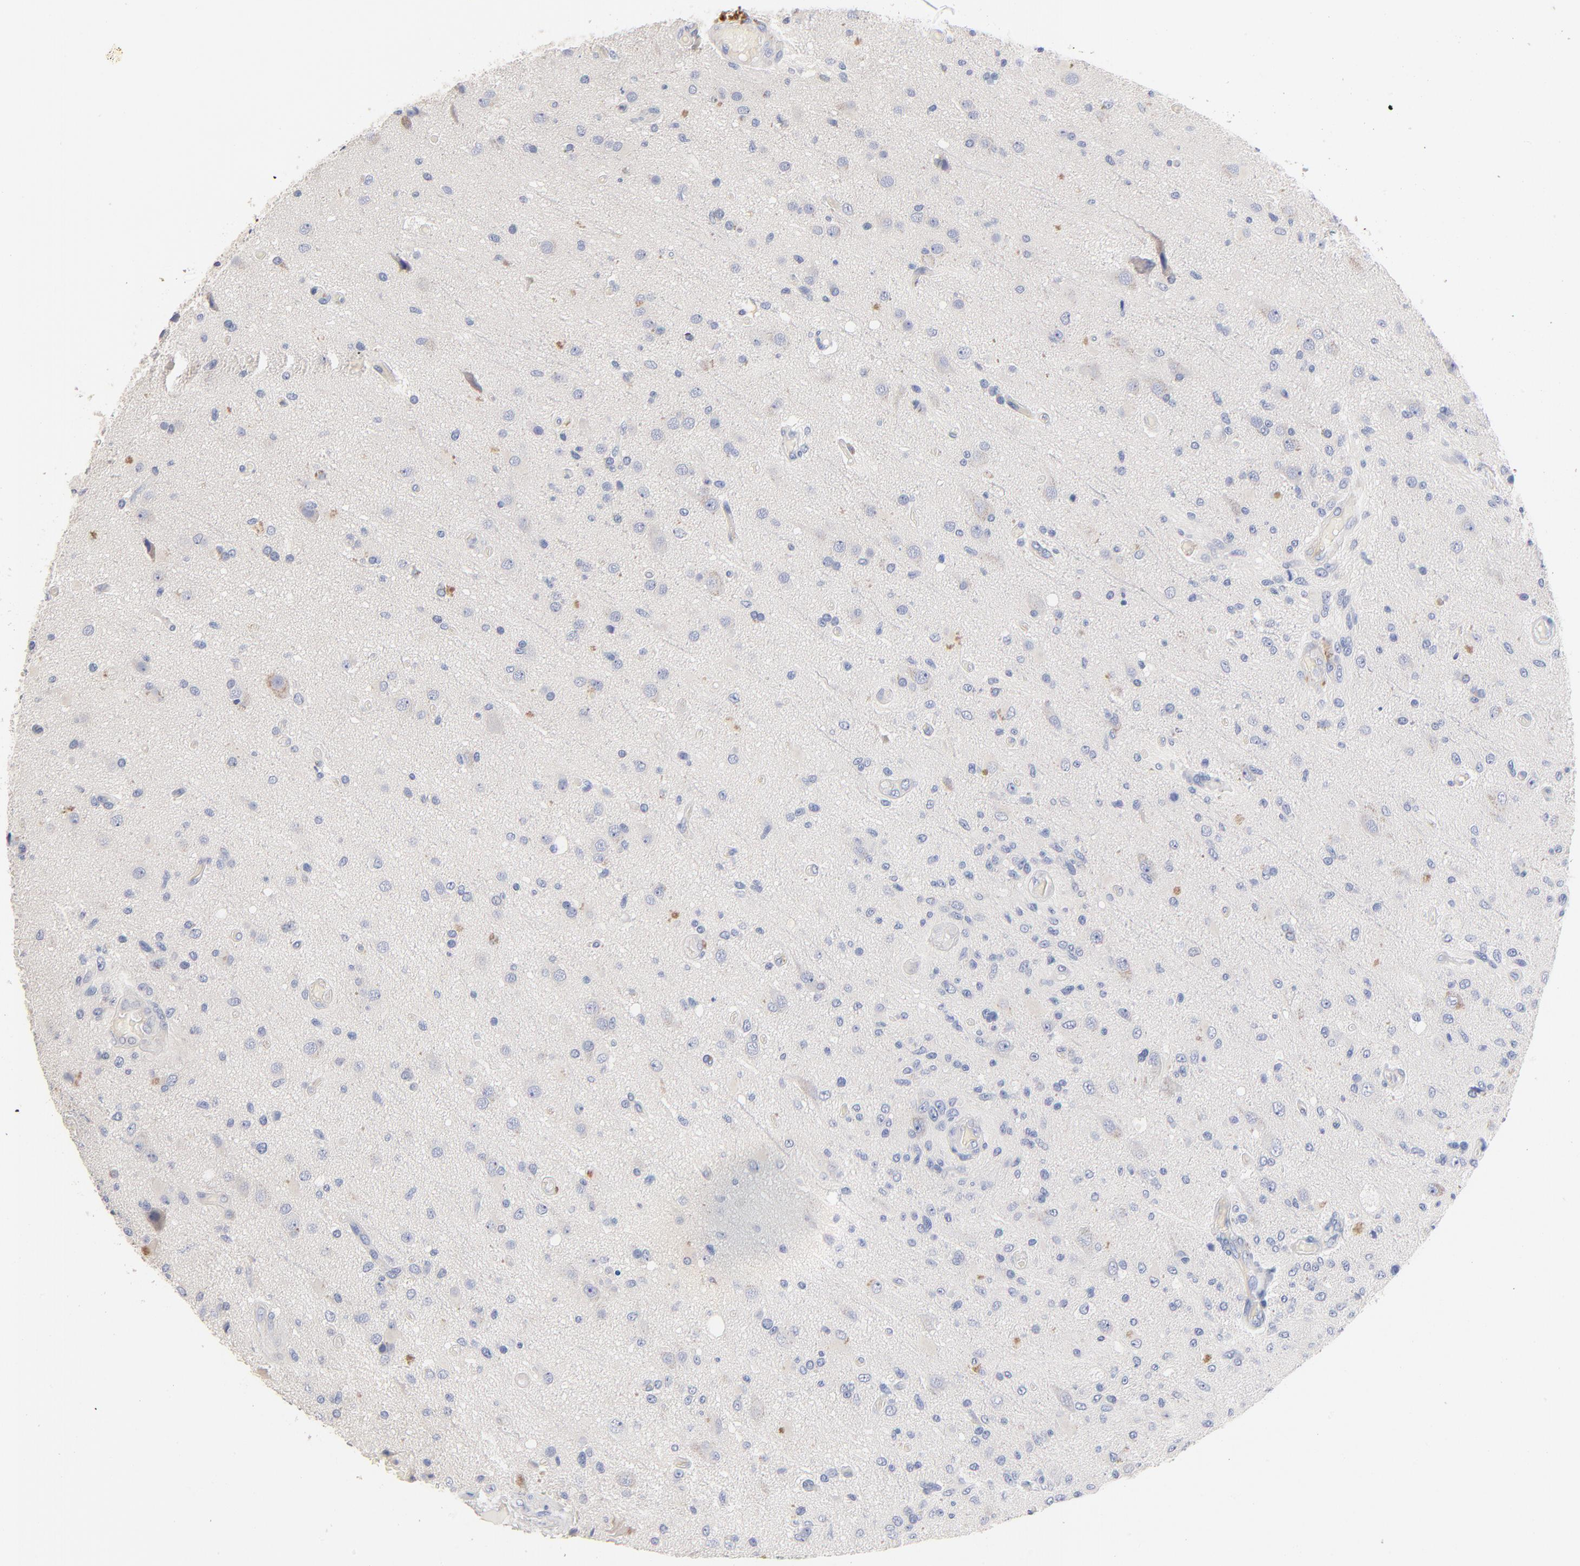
{"staining": {"intensity": "negative", "quantity": "none", "location": "none"}, "tissue": "glioma", "cell_type": "Tumor cells", "image_type": "cancer", "snomed": [{"axis": "morphology", "description": "Normal tissue, NOS"}, {"axis": "morphology", "description": "Glioma, malignant, High grade"}, {"axis": "topography", "description": "Cerebral cortex"}], "caption": "A micrograph of human glioma is negative for staining in tumor cells.", "gene": "CPS1", "patient": {"sex": "male", "age": 77}}